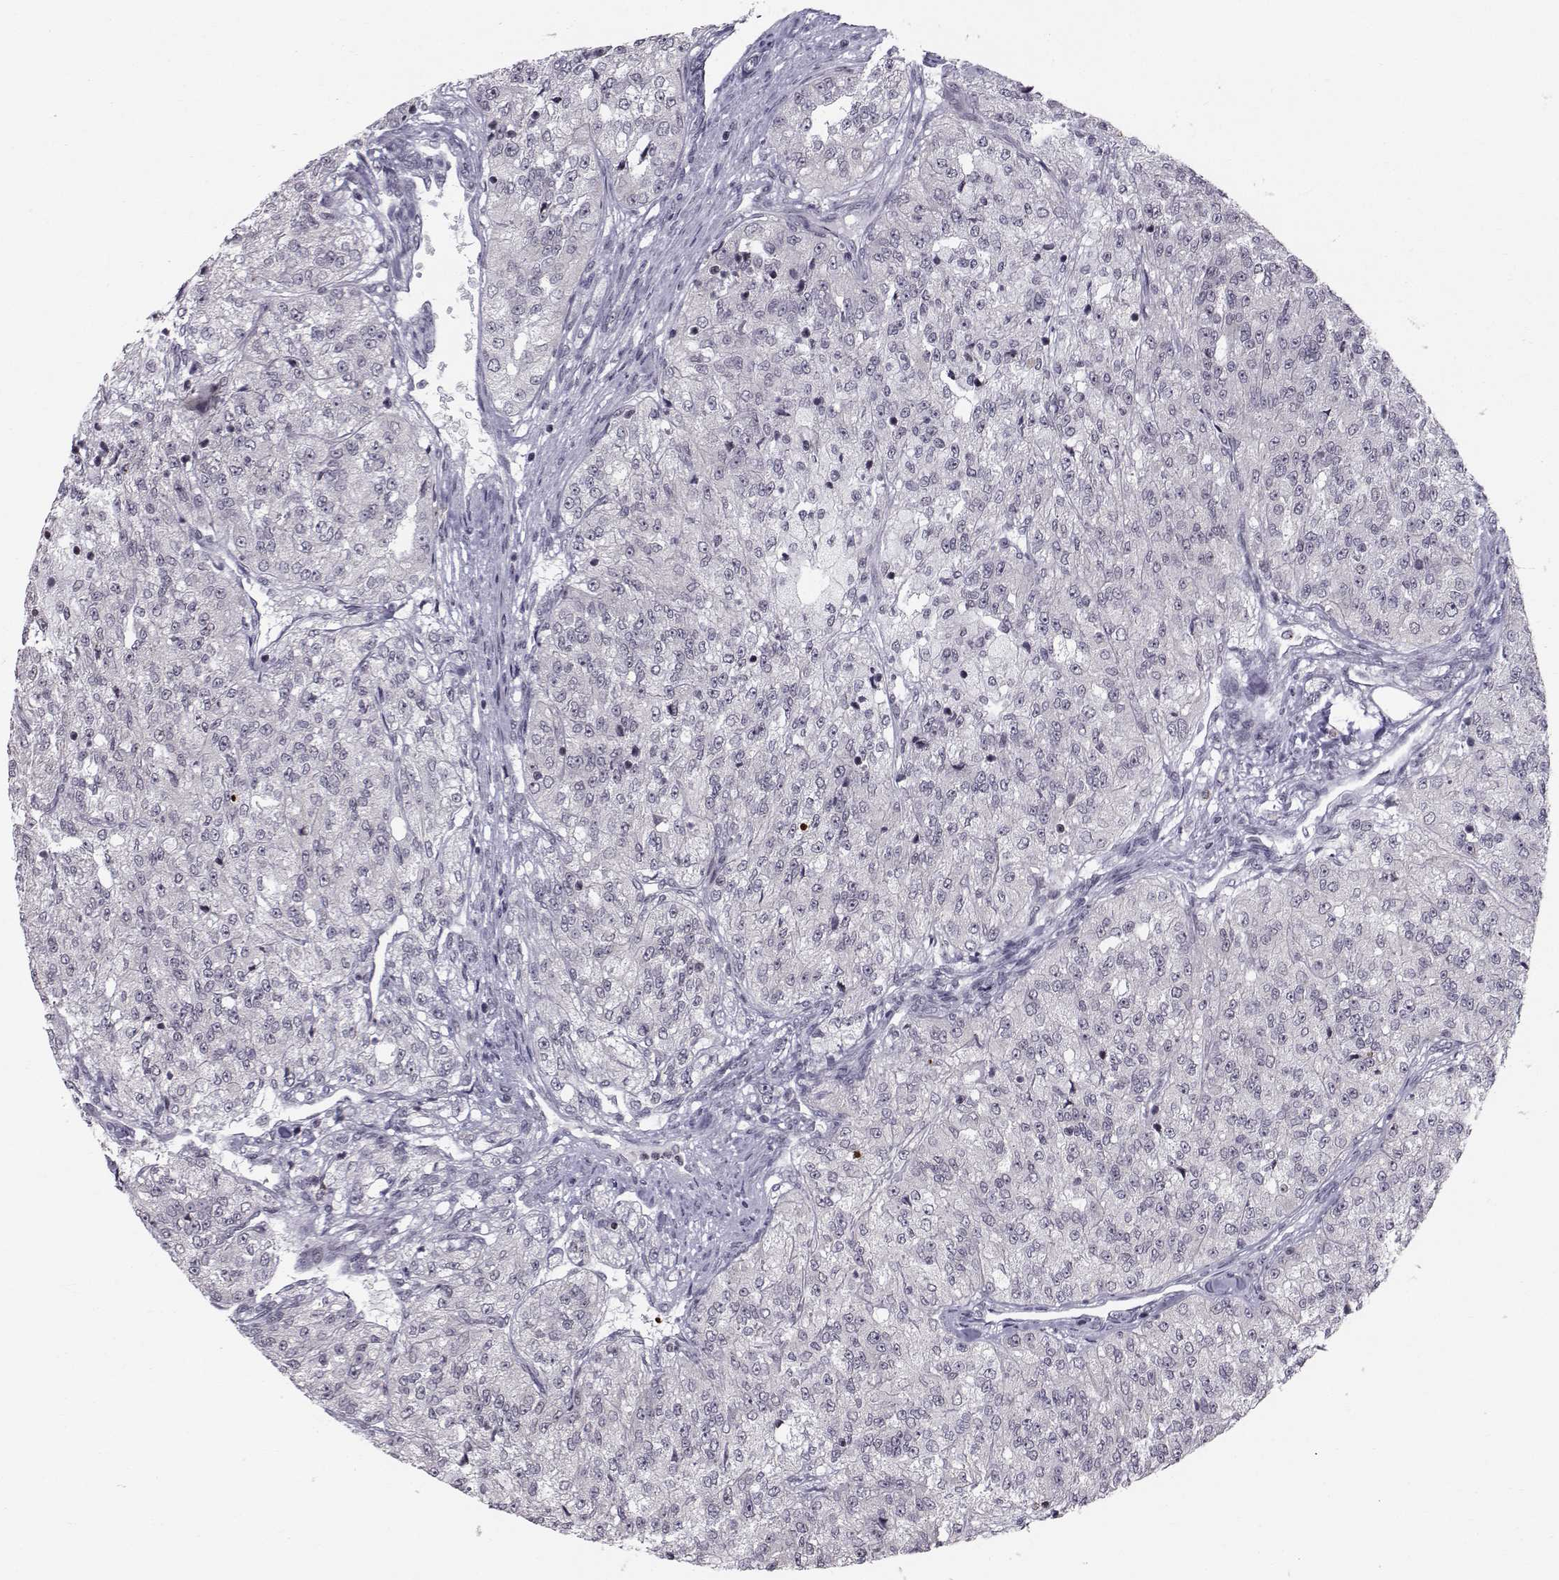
{"staining": {"intensity": "negative", "quantity": "none", "location": "none"}, "tissue": "renal cancer", "cell_type": "Tumor cells", "image_type": "cancer", "snomed": [{"axis": "morphology", "description": "Adenocarcinoma, NOS"}, {"axis": "topography", "description": "Kidney"}], "caption": "IHC of human renal adenocarcinoma demonstrates no expression in tumor cells.", "gene": "MARCHF4", "patient": {"sex": "female", "age": 63}}